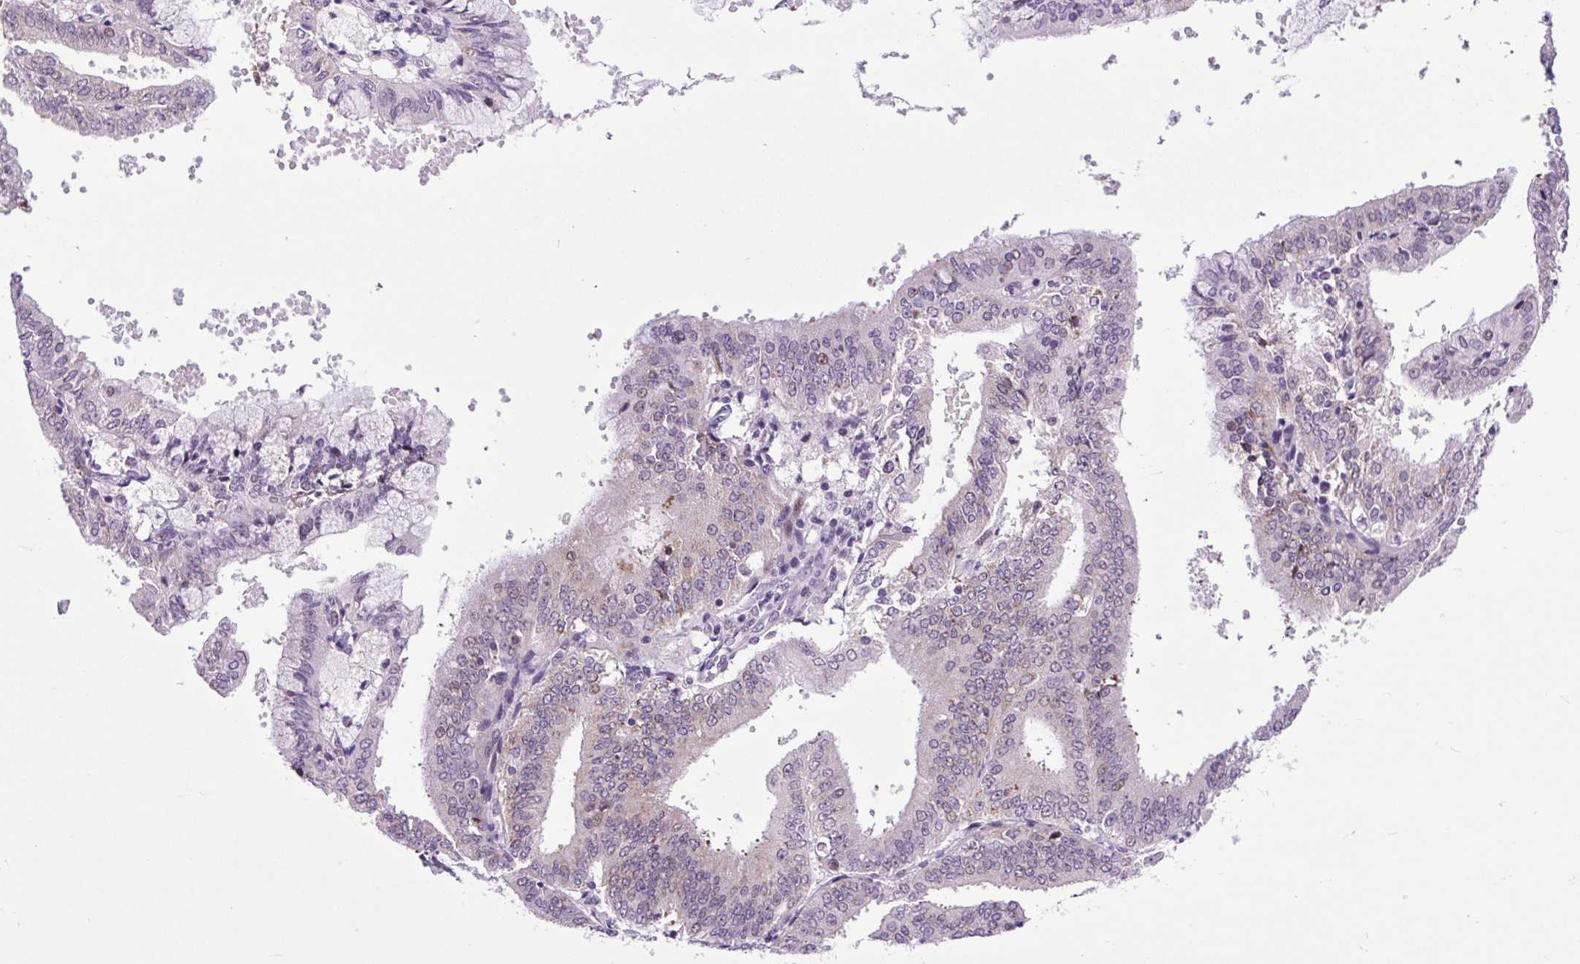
{"staining": {"intensity": "weak", "quantity": "<25%", "location": "nuclear"}, "tissue": "endometrial cancer", "cell_type": "Tumor cells", "image_type": "cancer", "snomed": [{"axis": "morphology", "description": "Adenocarcinoma, NOS"}, {"axis": "topography", "description": "Endometrium"}], "caption": "Immunohistochemical staining of human endometrial cancer (adenocarcinoma) displays no significant positivity in tumor cells.", "gene": "CLK2", "patient": {"sex": "female", "age": 63}}